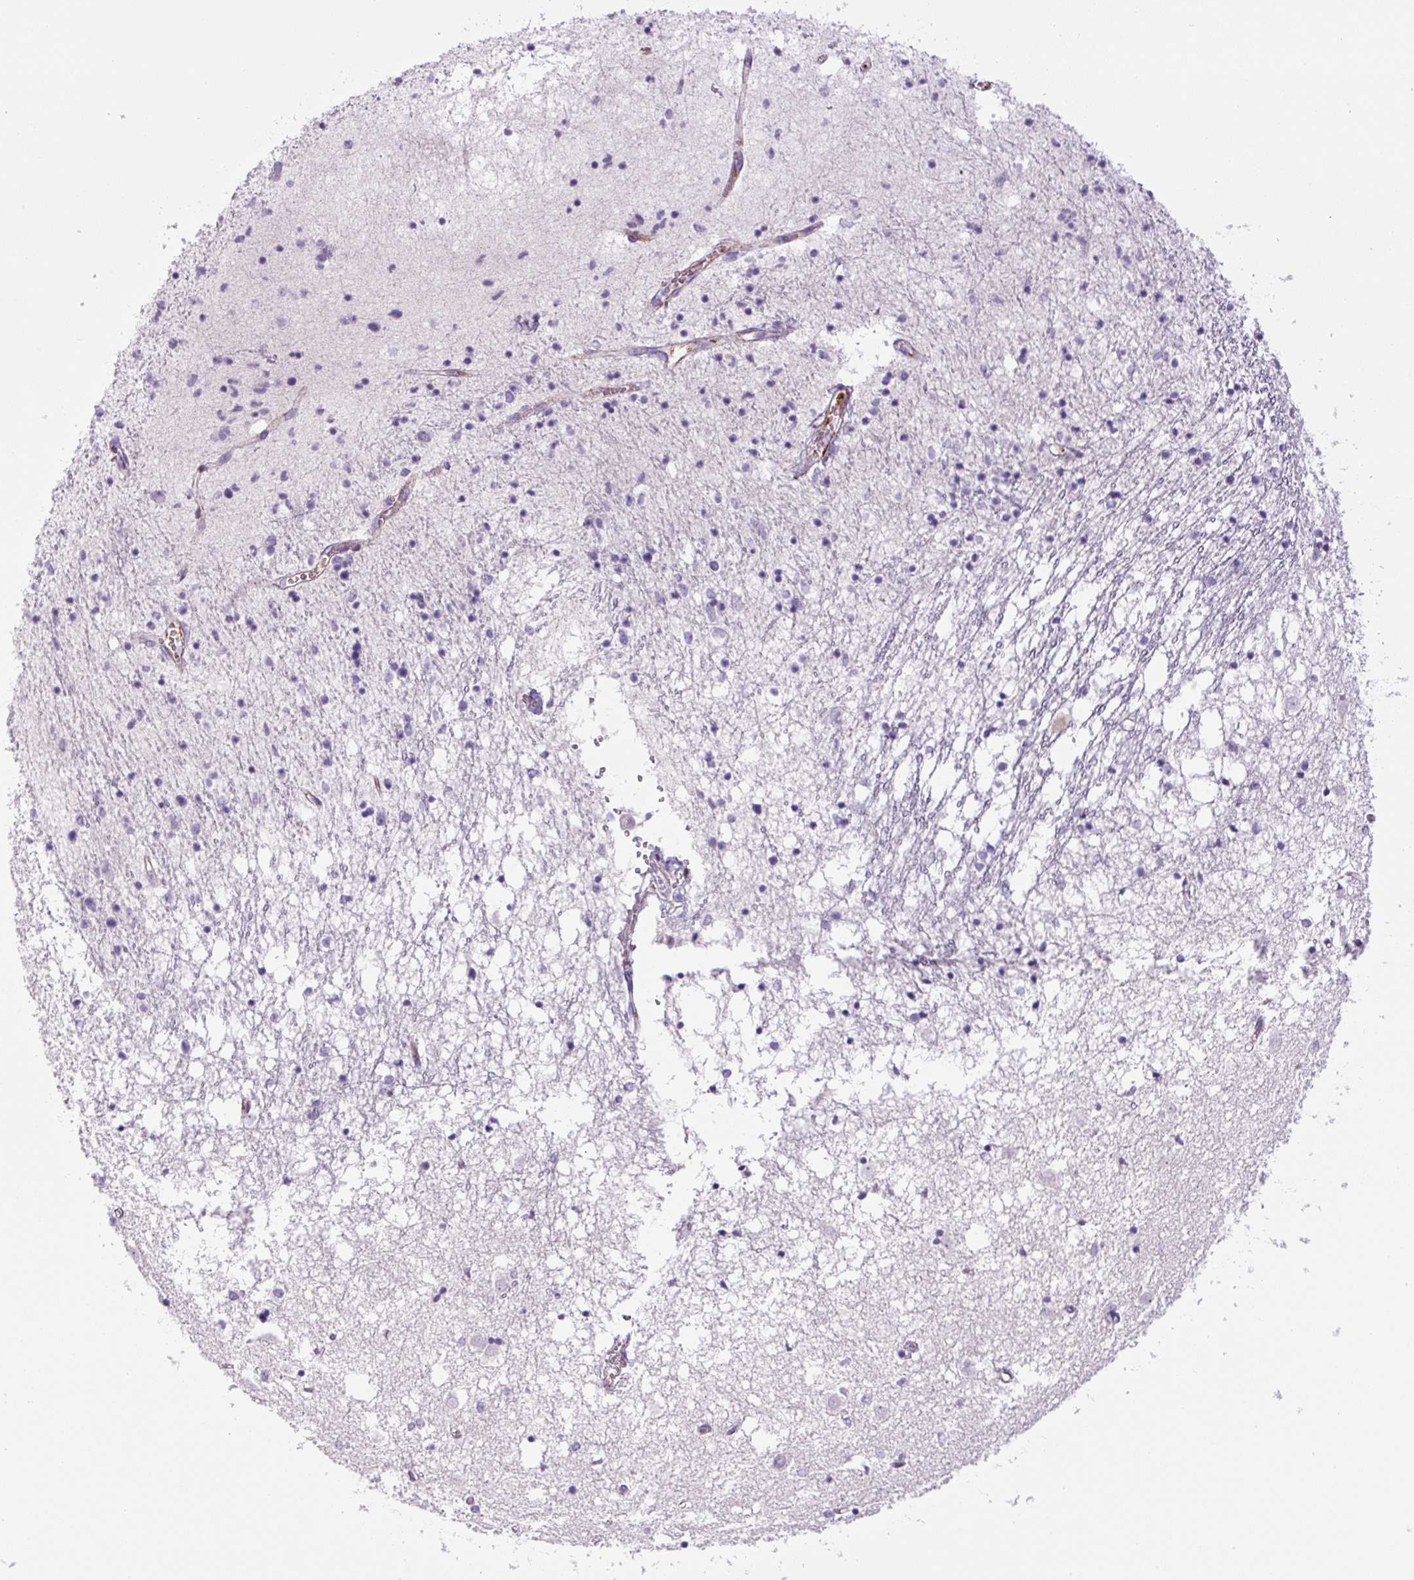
{"staining": {"intensity": "negative", "quantity": "none", "location": "none"}, "tissue": "caudate", "cell_type": "Glial cells", "image_type": "normal", "snomed": [{"axis": "morphology", "description": "Normal tissue, NOS"}, {"axis": "topography", "description": "Lateral ventricle wall"}], "caption": "DAB (3,3'-diaminobenzidine) immunohistochemical staining of benign human caudate demonstrates no significant staining in glial cells. Nuclei are stained in blue.", "gene": "RSPO4", "patient": {"sex": "male", "age": 70}}